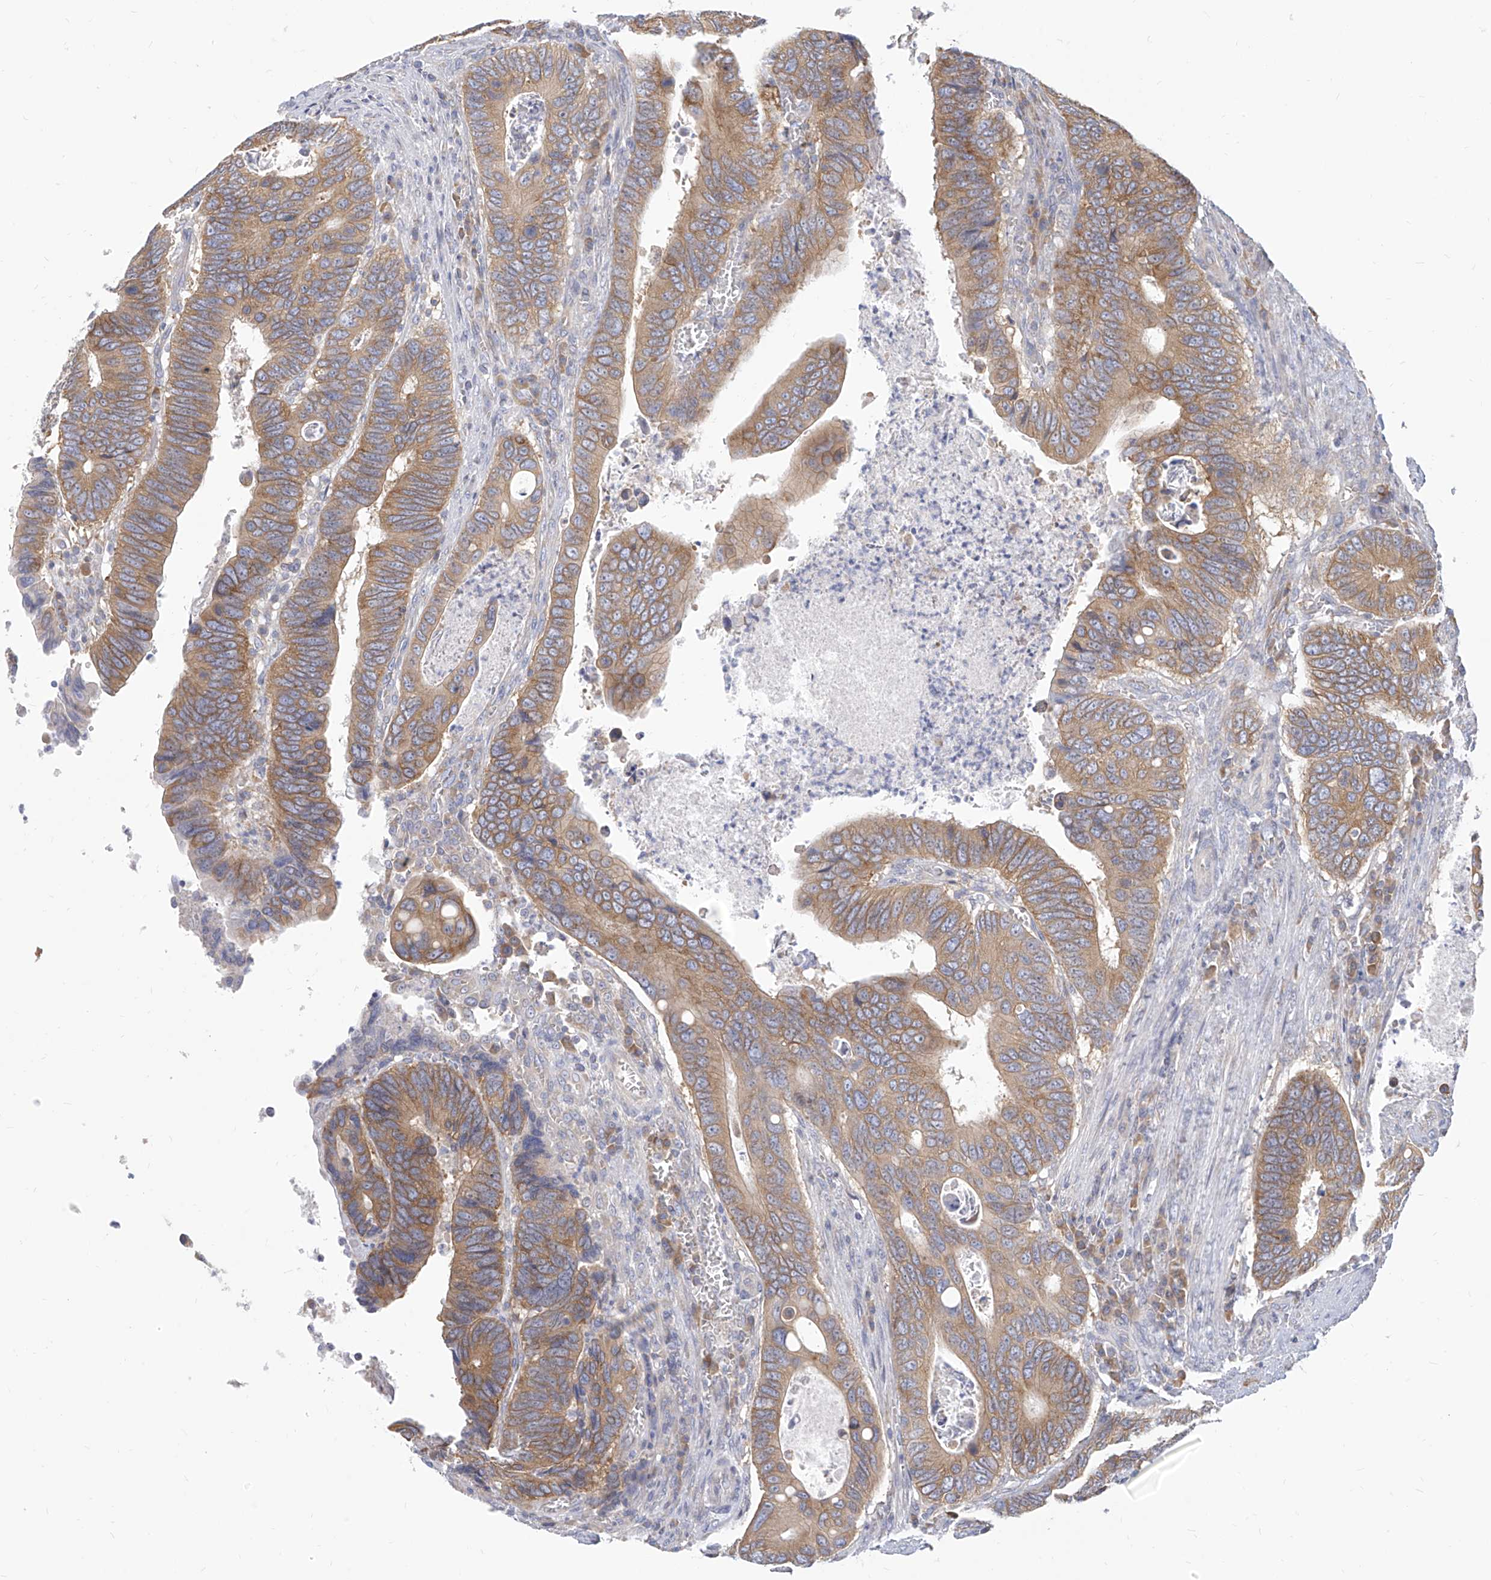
{"staining": {"intensity": "moderate", "quantity": ">75%", "location": "cytoplasmic/membranous"}, "tissue": "colorectal cancer", "cell_type": "Tumor cells", "image_type": "cancer", "snomed": [{"axis": "morphology", "description": "Adenocarcinoma, NOS"}, {"axis": "topography", "description": "Colon"}], "caption": "Immunohistochemical staining of human adenocarcinoma (colorectal) displays moderate cytoplasmic/membranous protein staining in approximately >75% of tumor cells. (brown staining indicates protein expression, while blue staining denotes nuclei).", "gene": "FAM83B", "patient": {"sex": "male", "age": 72}}